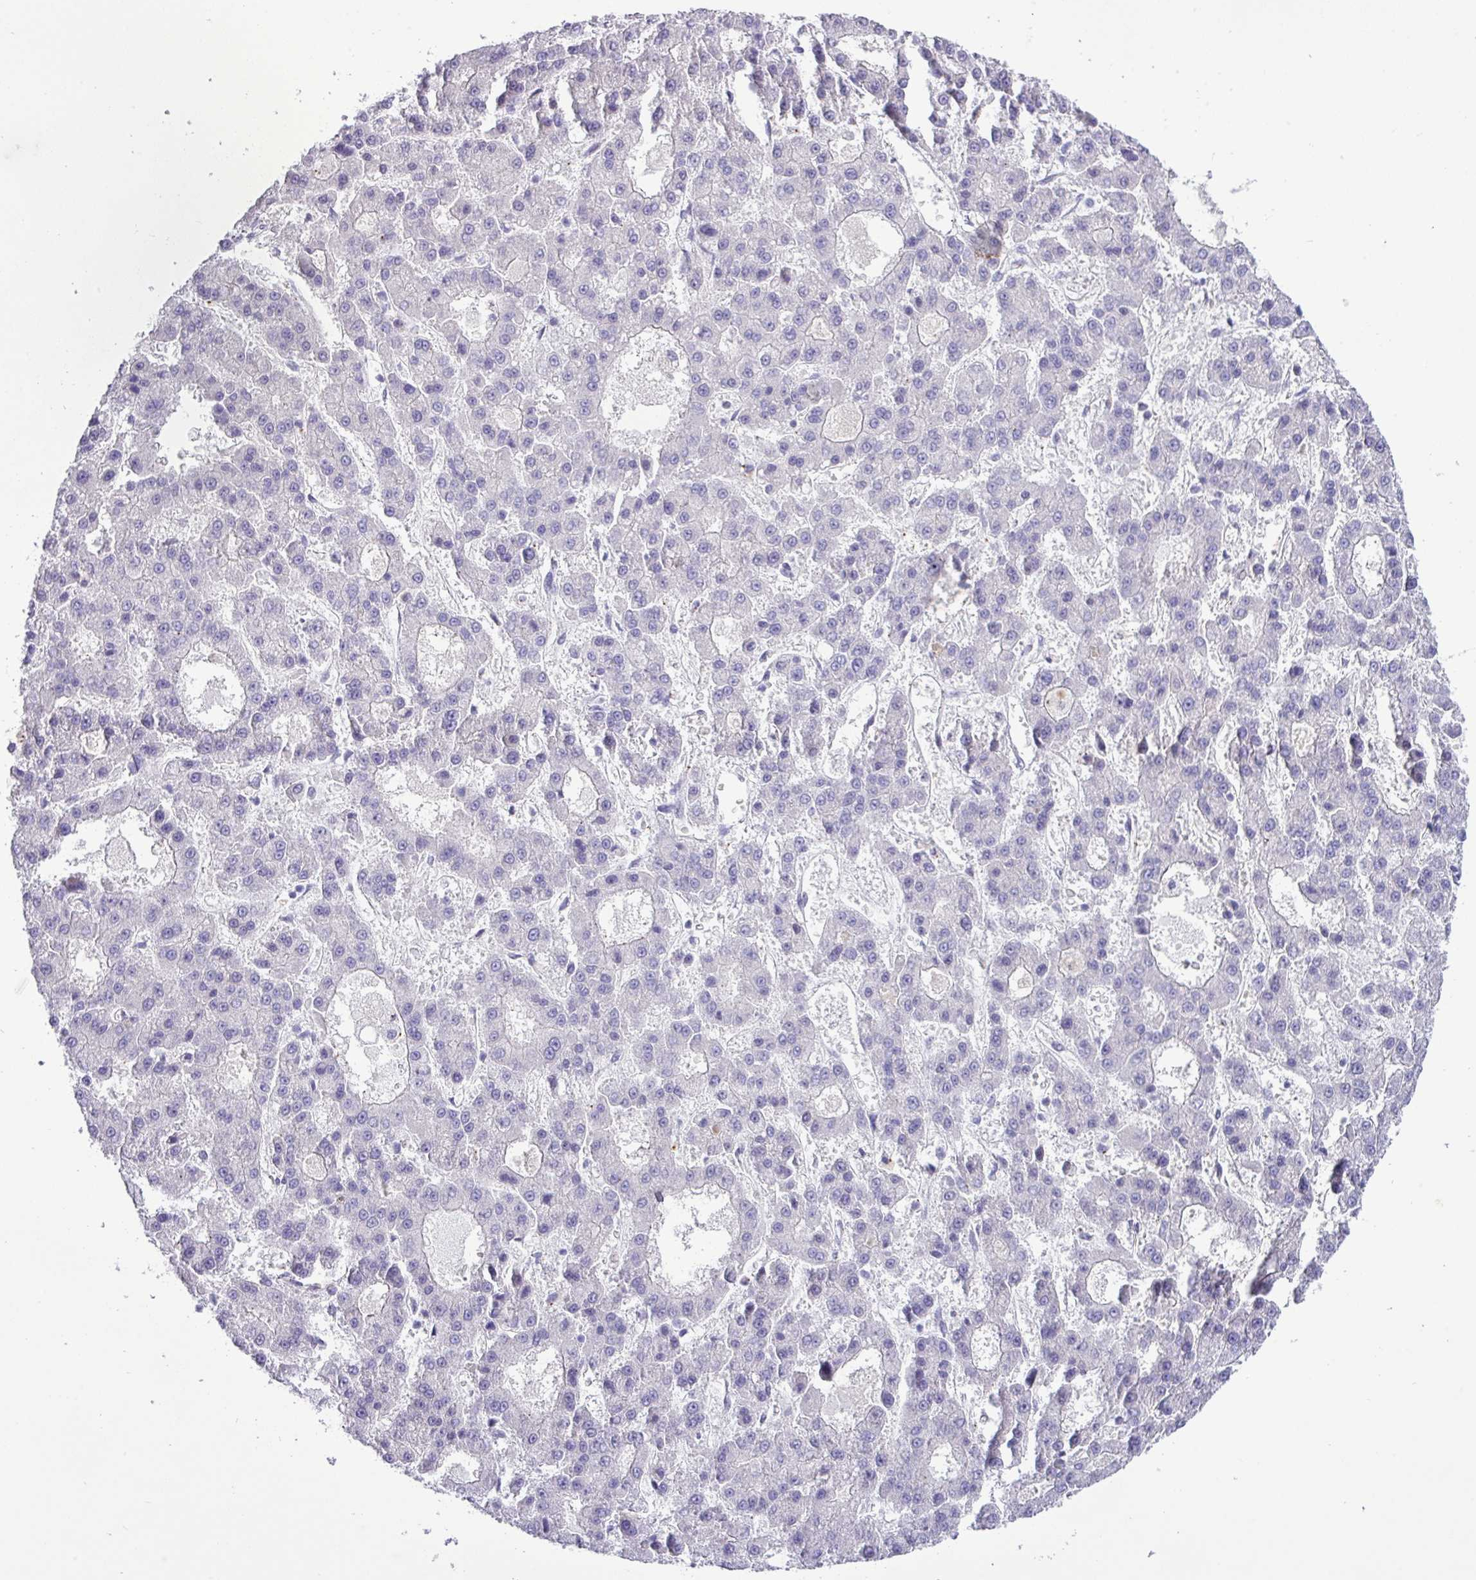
{"staining": {"intensity": "negative", "quantity": "none", "location": "none"}, "tissue": "liver cancer", "cell_type": "Tumor cells", "image_type": "cancer", "snomed": [{"axis": "morphology", "description": "Carcinoma, Hepatocellular, NOS"}, {"axis": "topography", "description": "Liver"}], "caption": "This photomicrograph is of liver hepatocellular carcinoma stained with immunohistochemistry (IHC) to label a protein in brown with the nuclei are counter-stained blue. There is no positivity in tumor cells.", "gene": "SPINK8", "patient": {"sex": "male", "age": 70}}